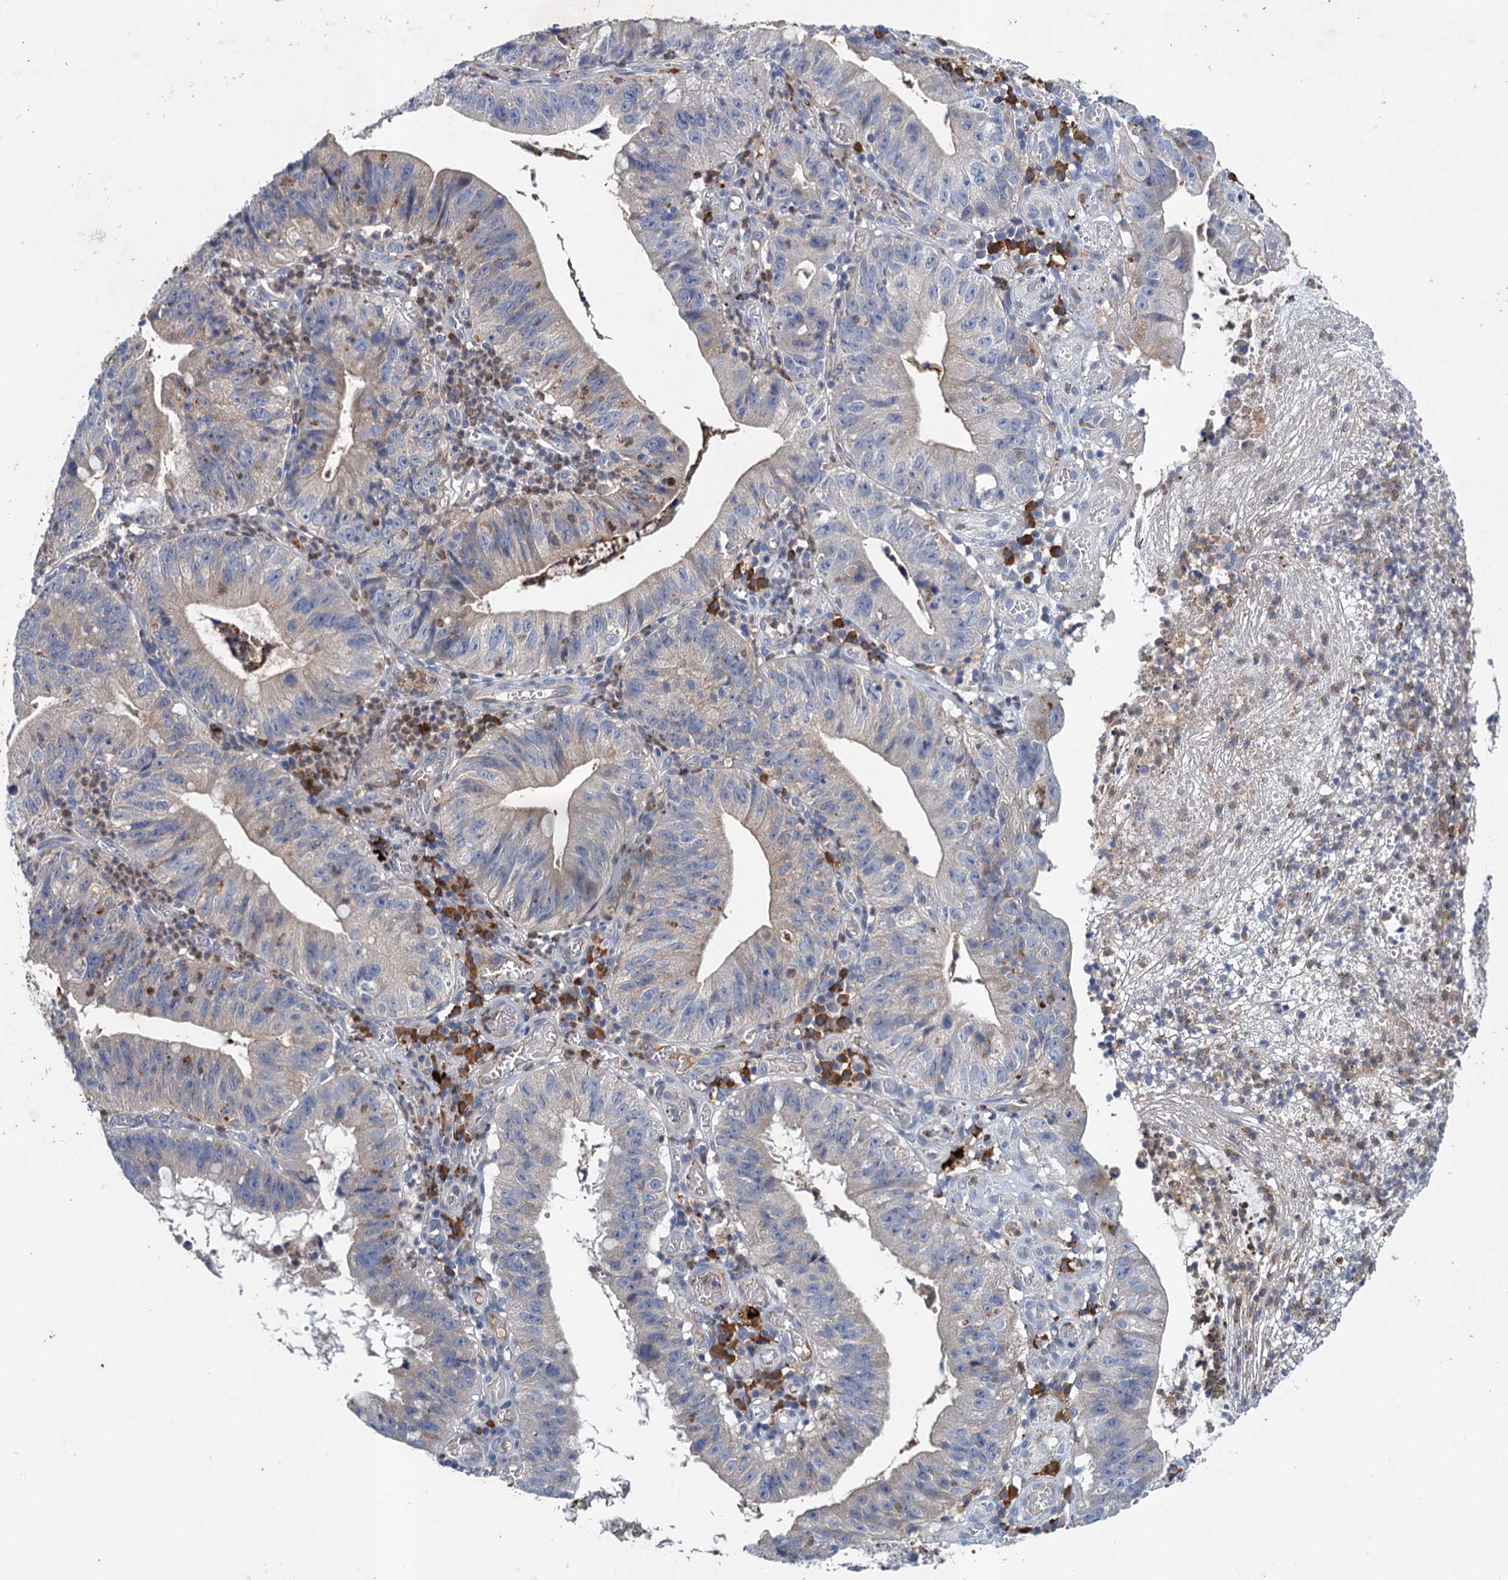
{"staining": {"intensity": "negative", "quantity": "none", "location": "none"}, "tissue": "stomach cancer", "cell_type": "Tumor cells", "image_type": "cancer", "snomed": [{"axis": "morphology", "description": "Adenocarcinoma, NOS"}, {"axis": "topography", "description": "Stomach"}], "caption": "High magnification brightfield microscopy of stomach adenocarcinoma stained with DAB (brown) and counterstained with hematoxylin (blue): tumor cells show no significant expression.", "gene": "TPCN1", "patient": {"sex": "male", "age": 59}}